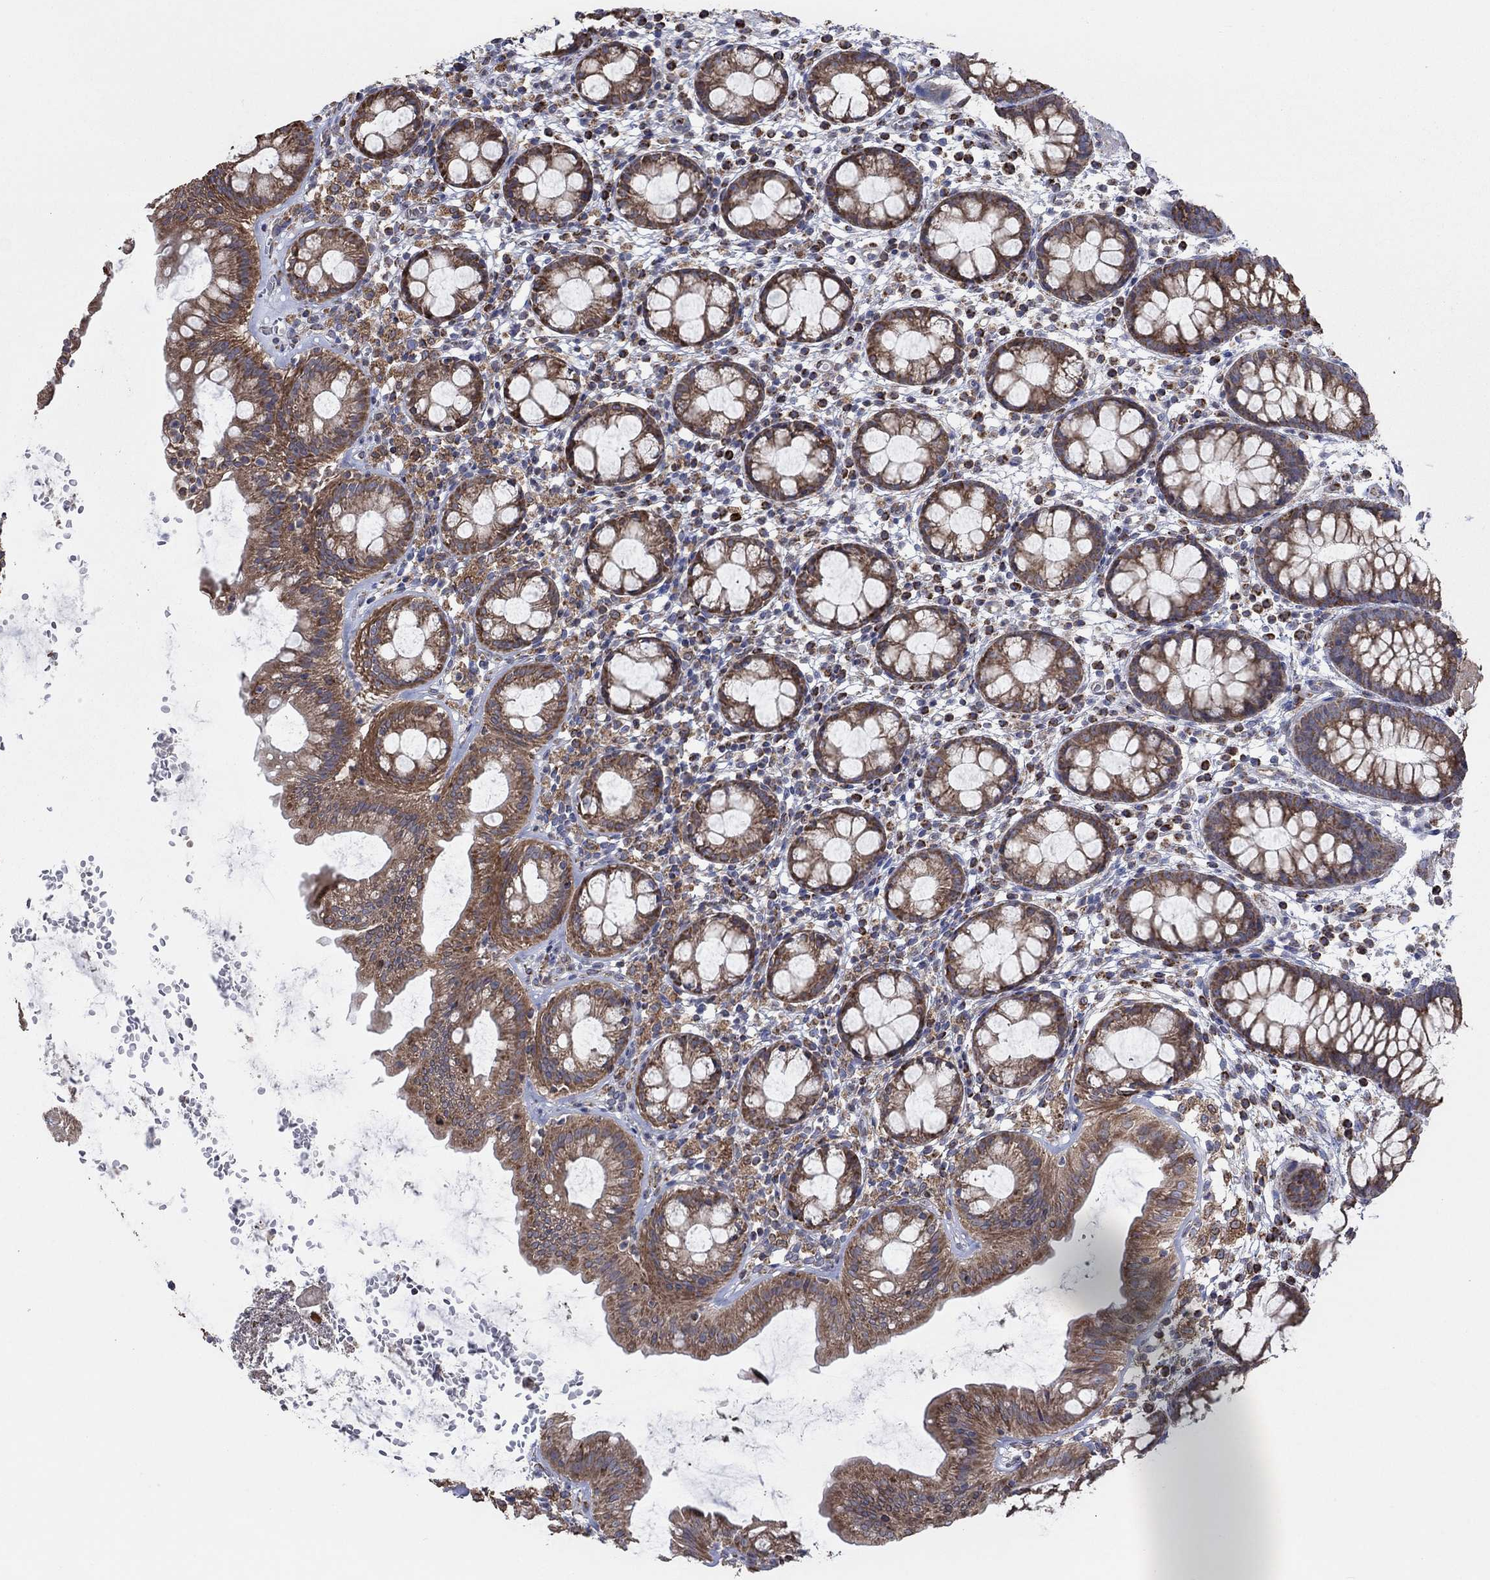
{"staining": {"intensity": "moderate", "quantity": ">75%", "location": "cytoplasmic/membranous"}, "tissue": "rectum", "cell_type": "Glandular cells", "image_type": "normal", "snomed": [{"axis": "morphology", "description": "Normal tissue, NOS"}, {"axis": "topography", "description": "Rectum"}], "caption": "Moderate cytoplasmic/membranous expression for a protein is seen in about >75% of glandular cells of normal rectum using immunohistochemistry (IHC).", "gene": "NCEH1", "patient": {"sex": "male", "age": 57}}